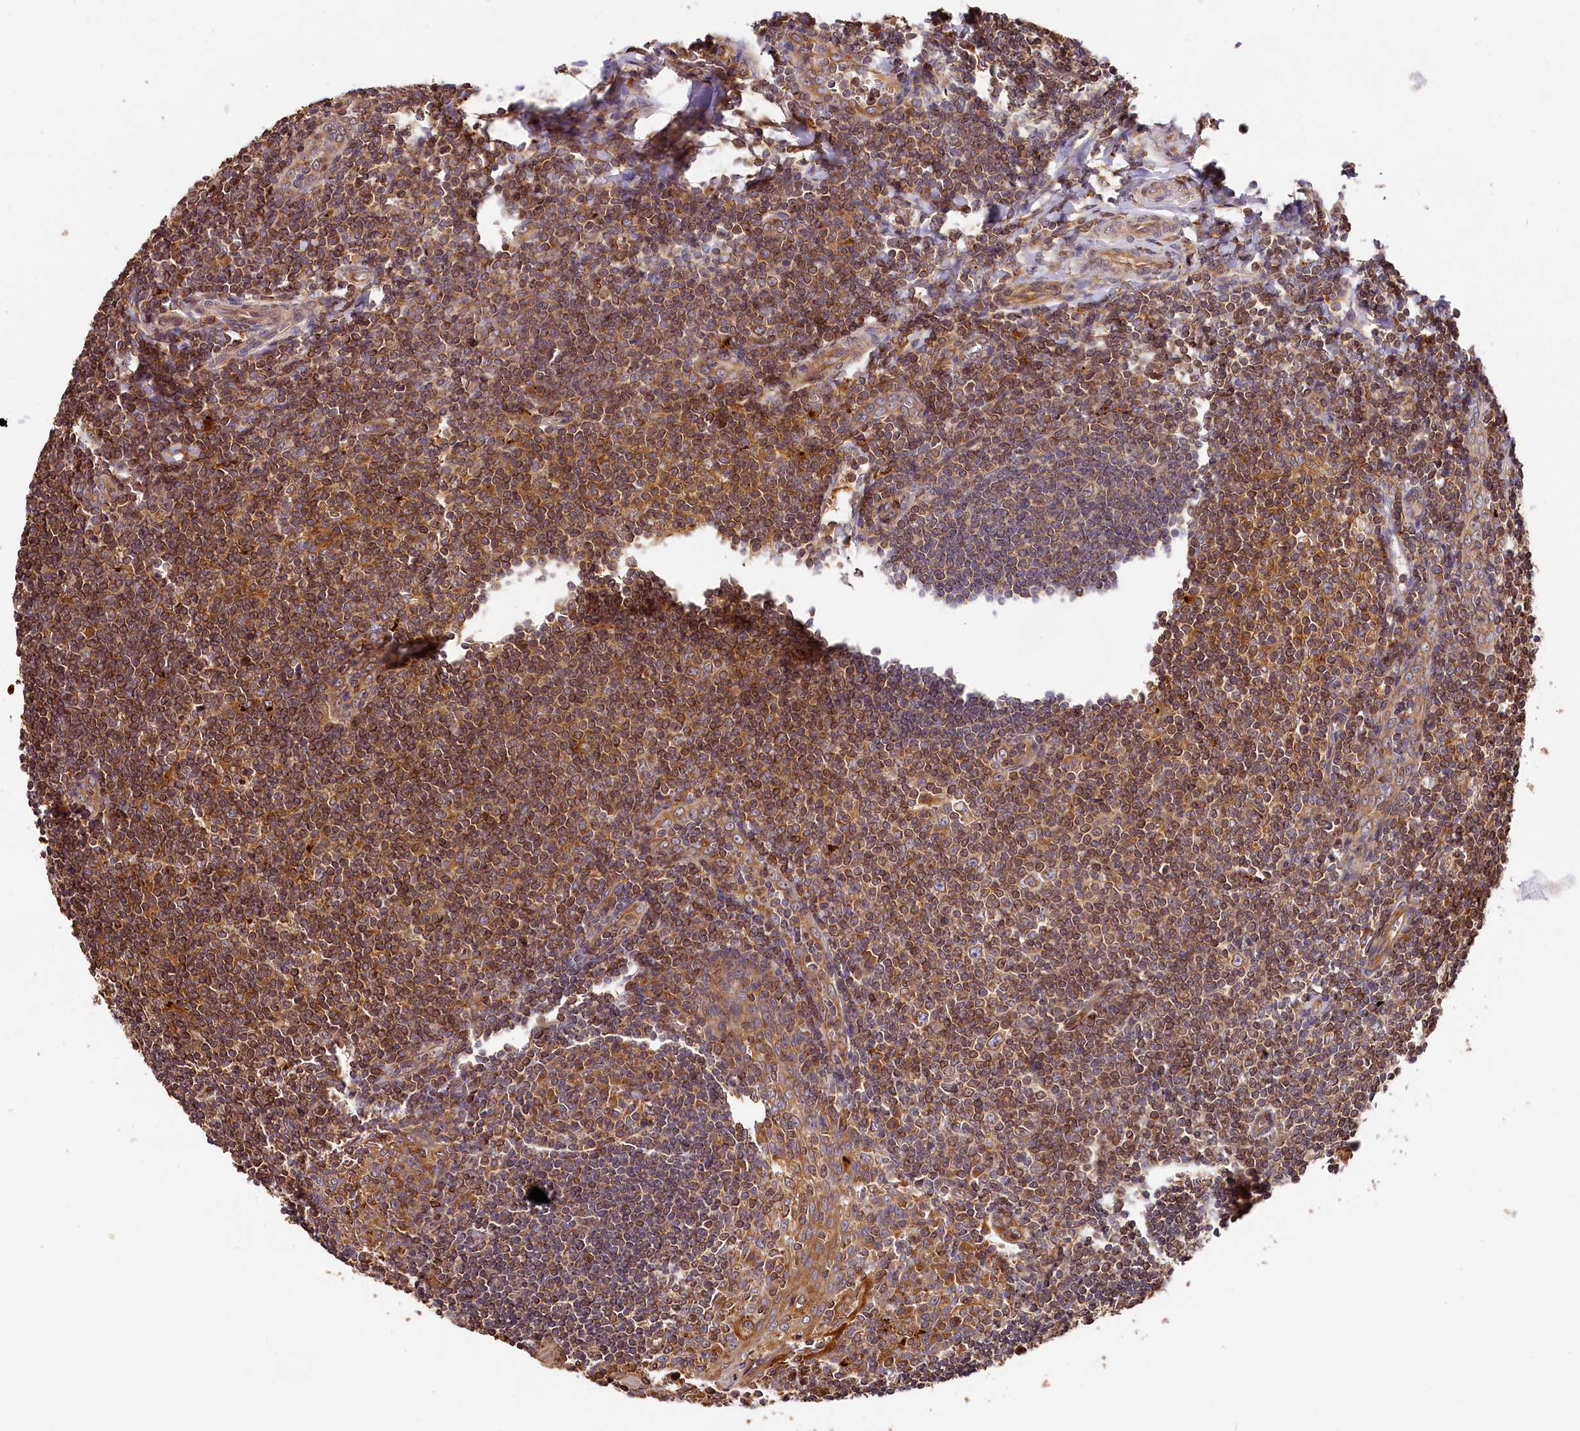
{"staining": {"intensity": "moderate", "quantity": "25%-75%", "location": "cytoplasmic/membranous"}, "tissue": "tonsil", "cell_type": "Germinal center cells", "image_type": "normal", "snomed": [{"axis": "morphology", "description": "Normal tissue, NOS"}, {"axis": "topography", "description": "Tonsil"}], "caption": "Protein staining by immunohistochemistry demonstrates moderate cytoplasmic/membranous positivity in about 25%-75% of germinal center cells in normal tonsil. (Stains: DAB (3,3'-diaminobenzidine) in brown, nuclei in blue, Microscopy: brightfield microscopy at high magnification).", "gene": "HMOX2", "patient": {"sex": "male", "age": 27}}